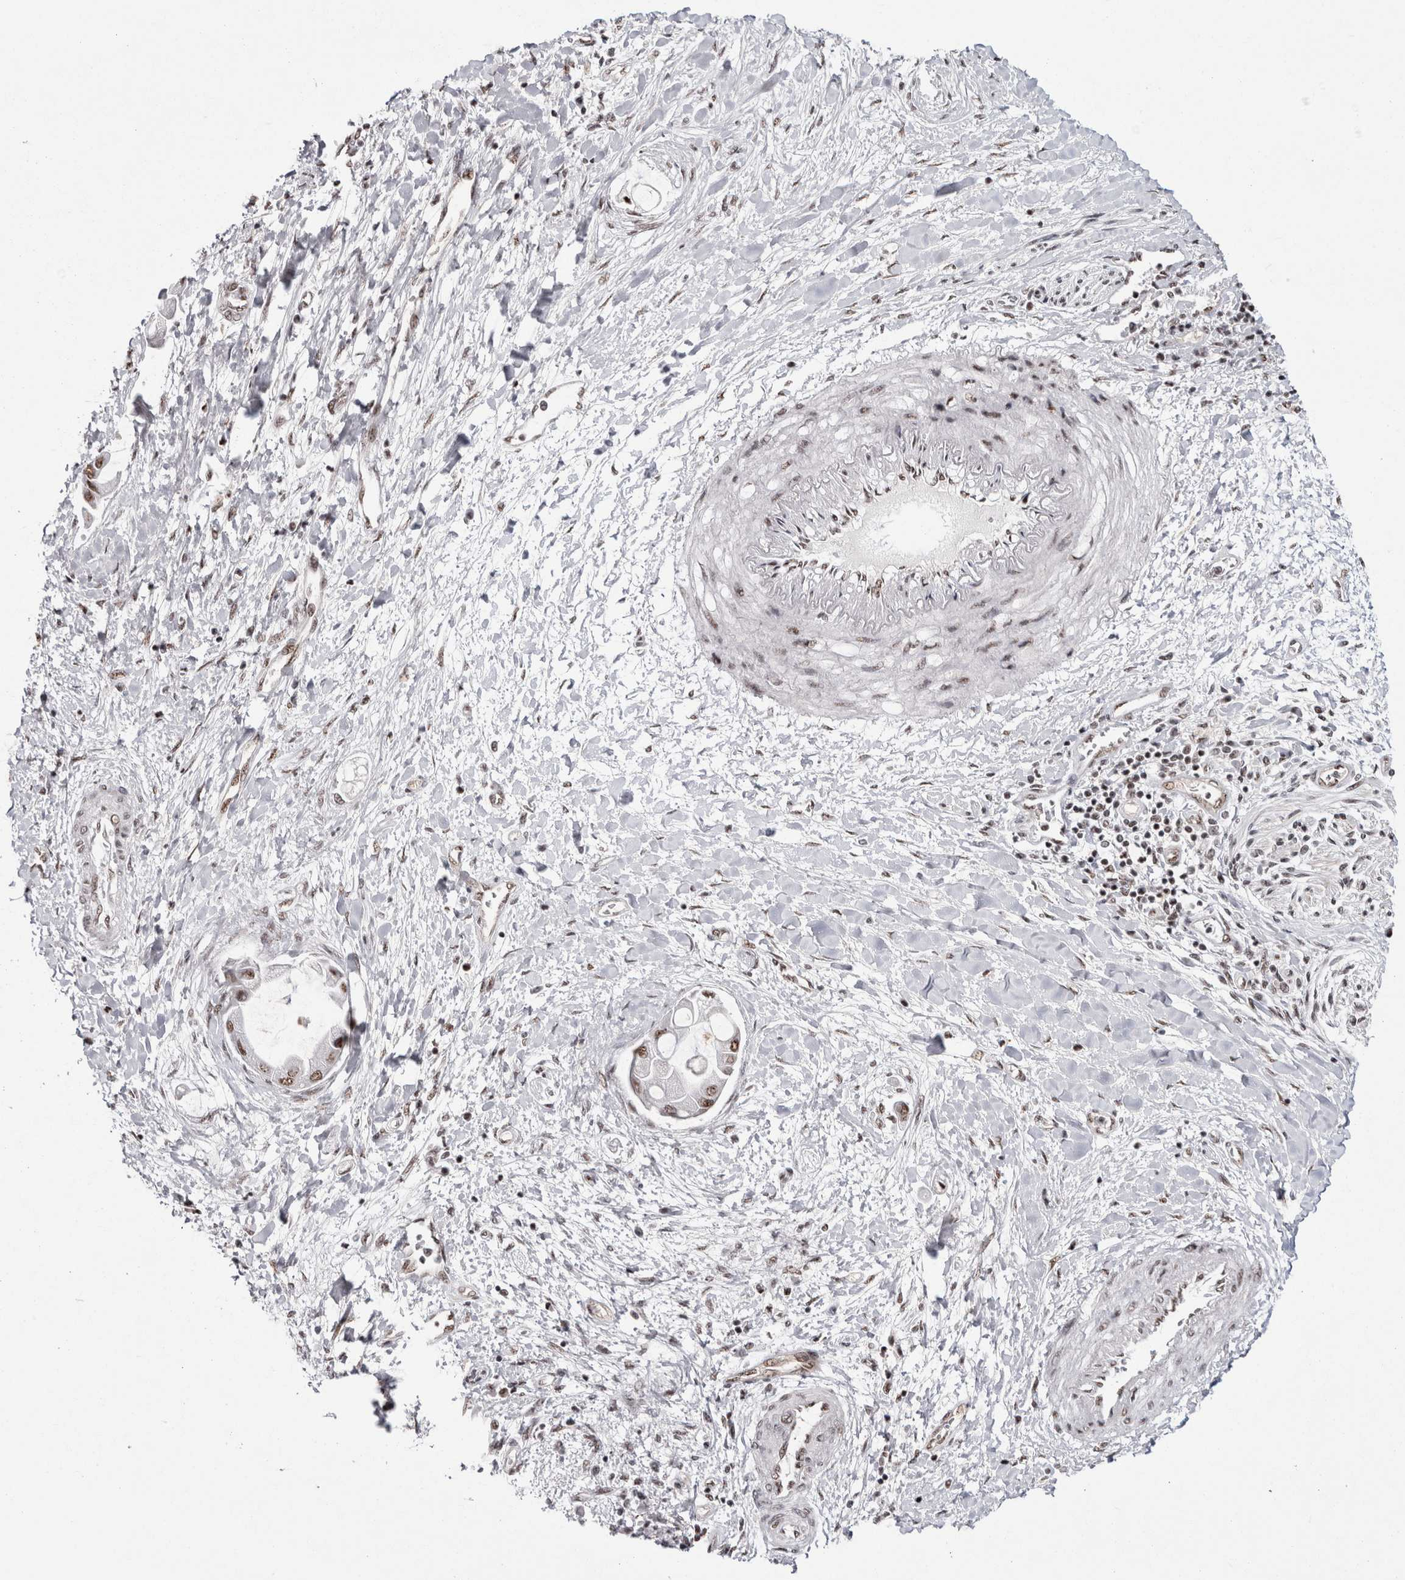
{"staining": {"intensity": "moderate", "quantity": ">75%", "location": "nuclear"}, "tissue": "liver cancer", "cell_type": "Tumor cells", "image_type": "cancer", "snomed": [{"axis": "morphology", "description": "Cholangiocarcinoma"}, {"axis": "topography", "description": "Liver"}], "caption": "Liver cancer (cholangiocarcinoma) stained with a brown dye displays moderate nuclear positive expression in approximately >75% of tumor cells.", "gene": "MKNK1", "patient": {"sex": "male", "age": 50}}